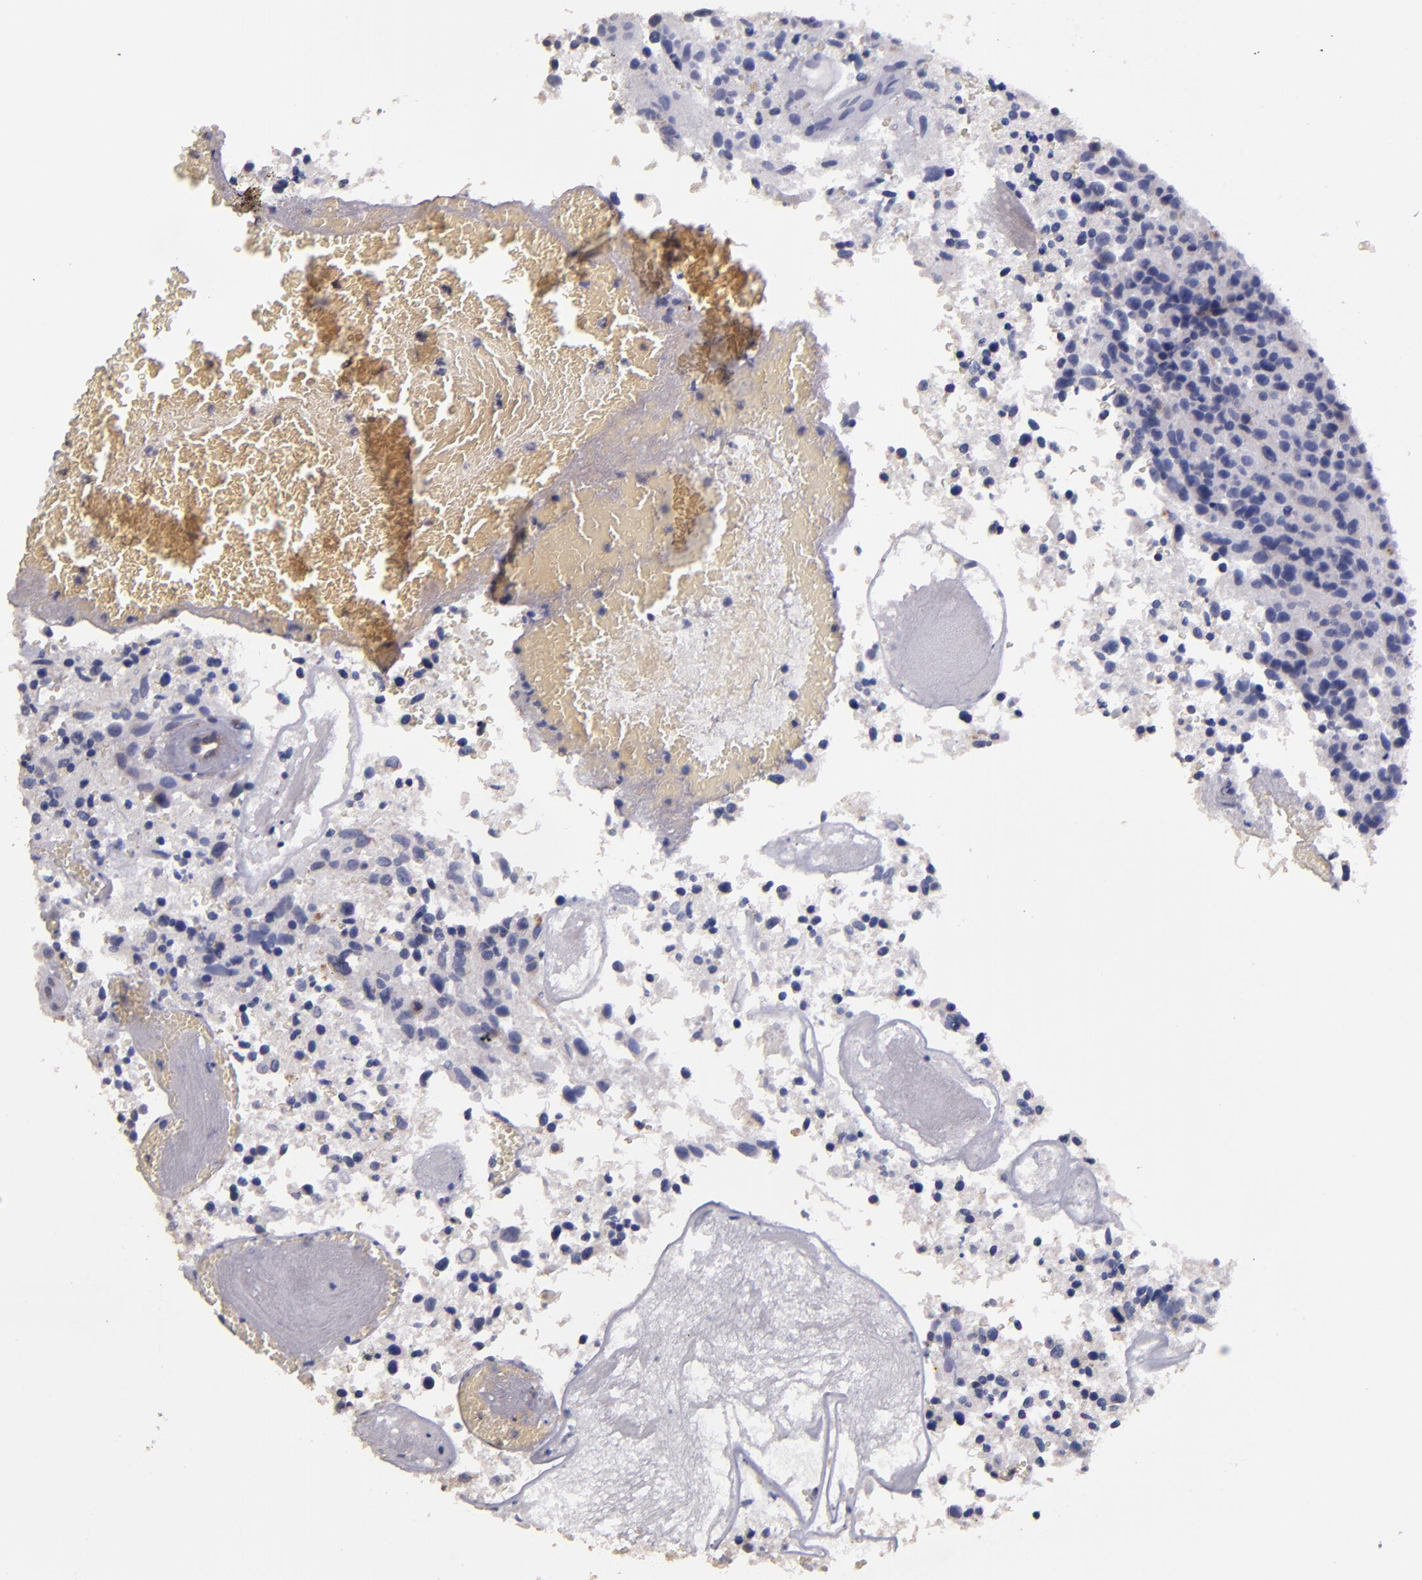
{"staining": {"intensity": "weak", "quantity": "<25%", "location": "cytoplasmic/membranous"}, "tissue": "glioma", "cell_type": "Tumor cells", "image_type": "cancer", "snomed": [{"axis": "morphology", "description": "Glioma, malignant, High grade"}, {"axis": "topography", "description": "Brain"}], "caption": "IHC of human malignant glioma (high-grade) reveals no positivity in tumor cells.", "gene": "CLTA", "patient": {"sex": "male", "age": 72}}